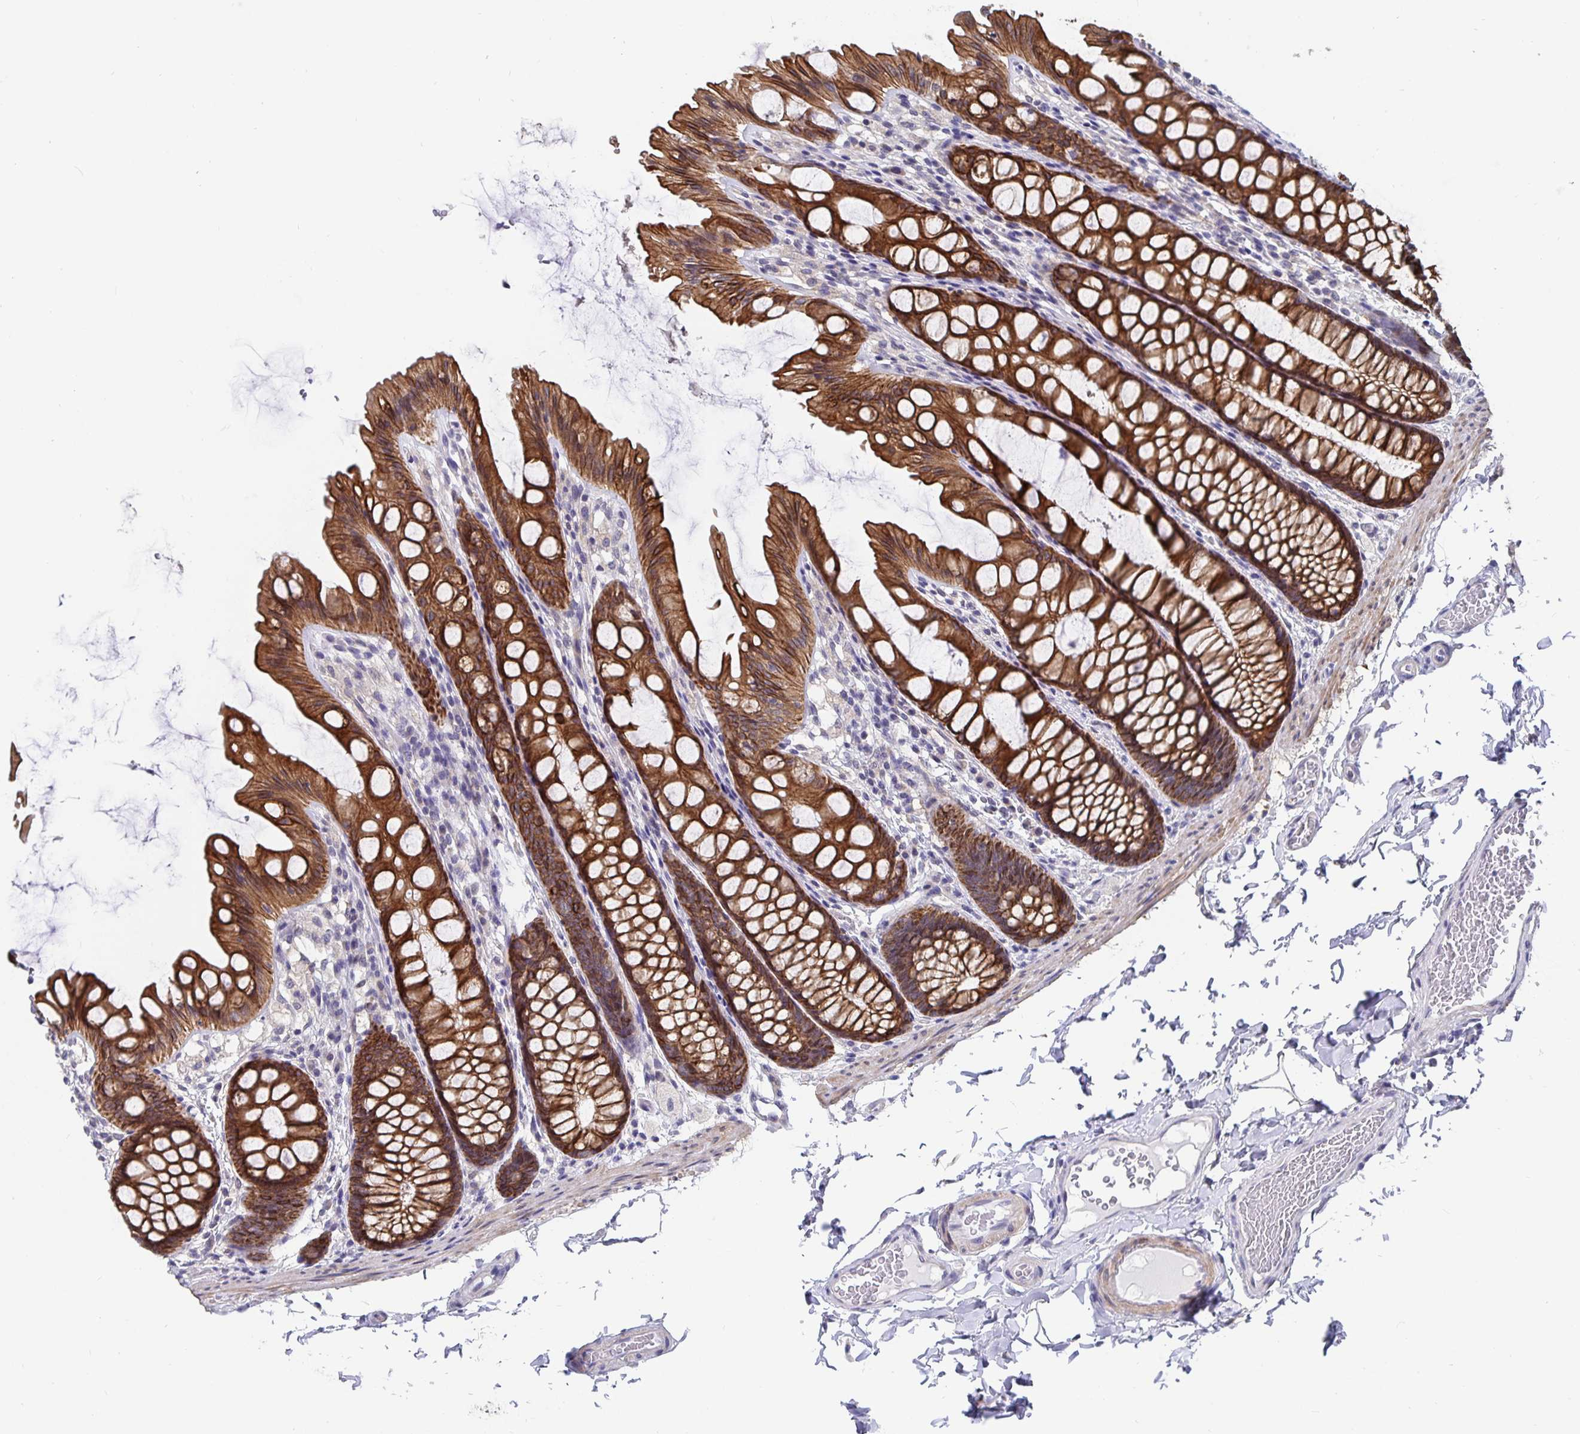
{"staining": {"intensity": "weak", "quantity": "25%-75%", "location": "cytoplasmic/membranous"}, "tissue": "colon", "cell_type": "Endothelial cells", "image_type": "normal", "snomed": [{"axis": "morphology", "description": "Normal tissue, NOS"}, {"axis": "topography", "description": "Colon"}], "caption": "Immunohistochemistry (IHC) micrograph of benign human colon stained for a protein (brown), which reveals low levels of weak cytoplasmic/membranous expression in about 25%-75% of endothelial cells.", "gene": "ZIK1", "patient": {"sex": "male", "age": 47}}